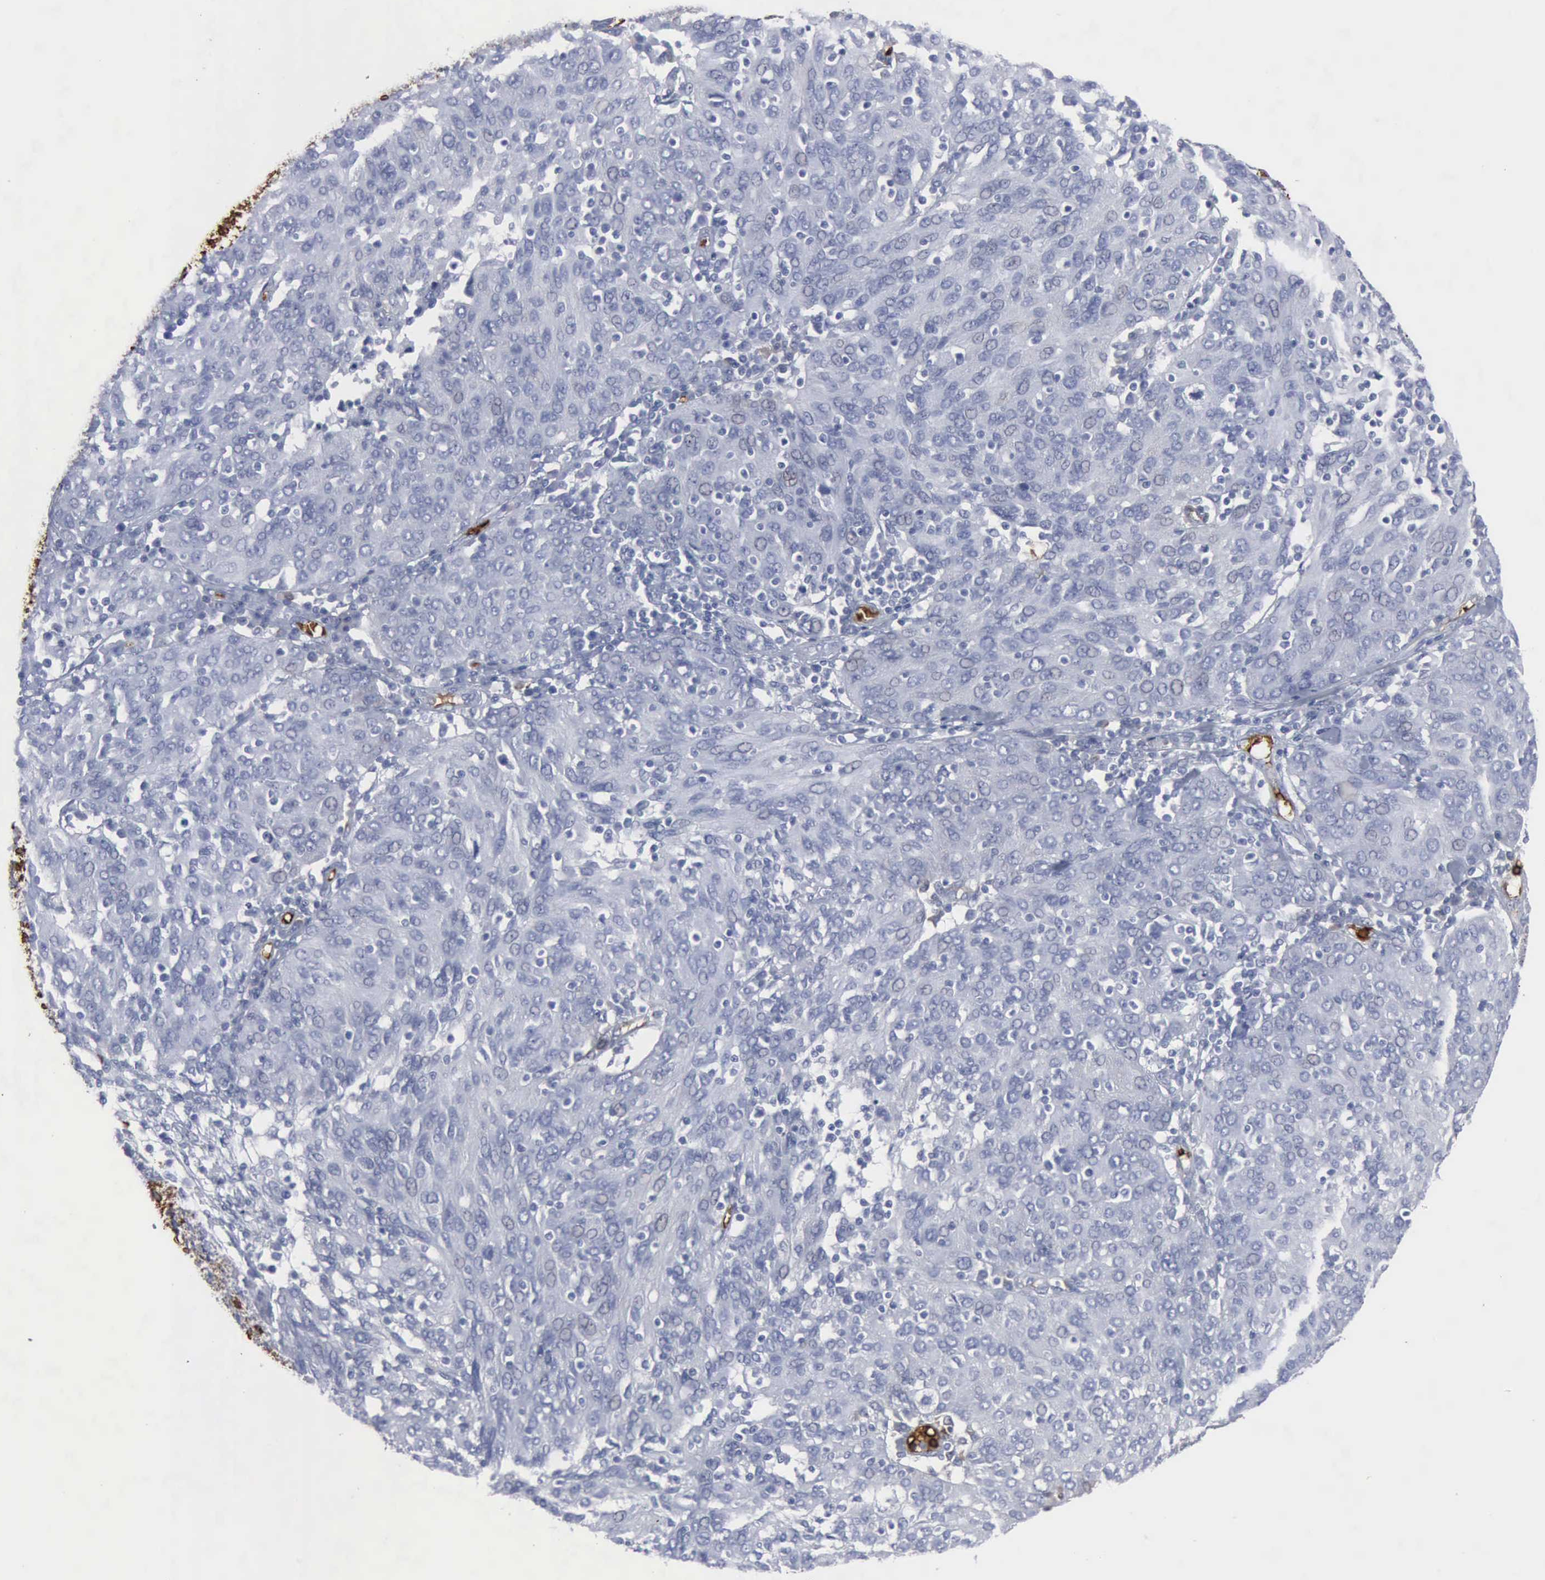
{"staining": {"intensity": "negative", "quantity": "none", "location": "none"}, "tissue": "ovarian cancer", "cell_type": "Tumor cells", "image_type": "cancer", "snomed": [{"axis": "morphology", "description": "Carcinoma, endometroid"}, {"axis": "topography", "description": "Ovary"}], "caption": "There is no significant expression in tumor cells of ovarian cancer (endometroid carcinoma).", "gene": "TGFB1", "patient": {"sex": "female", "age": 50}}